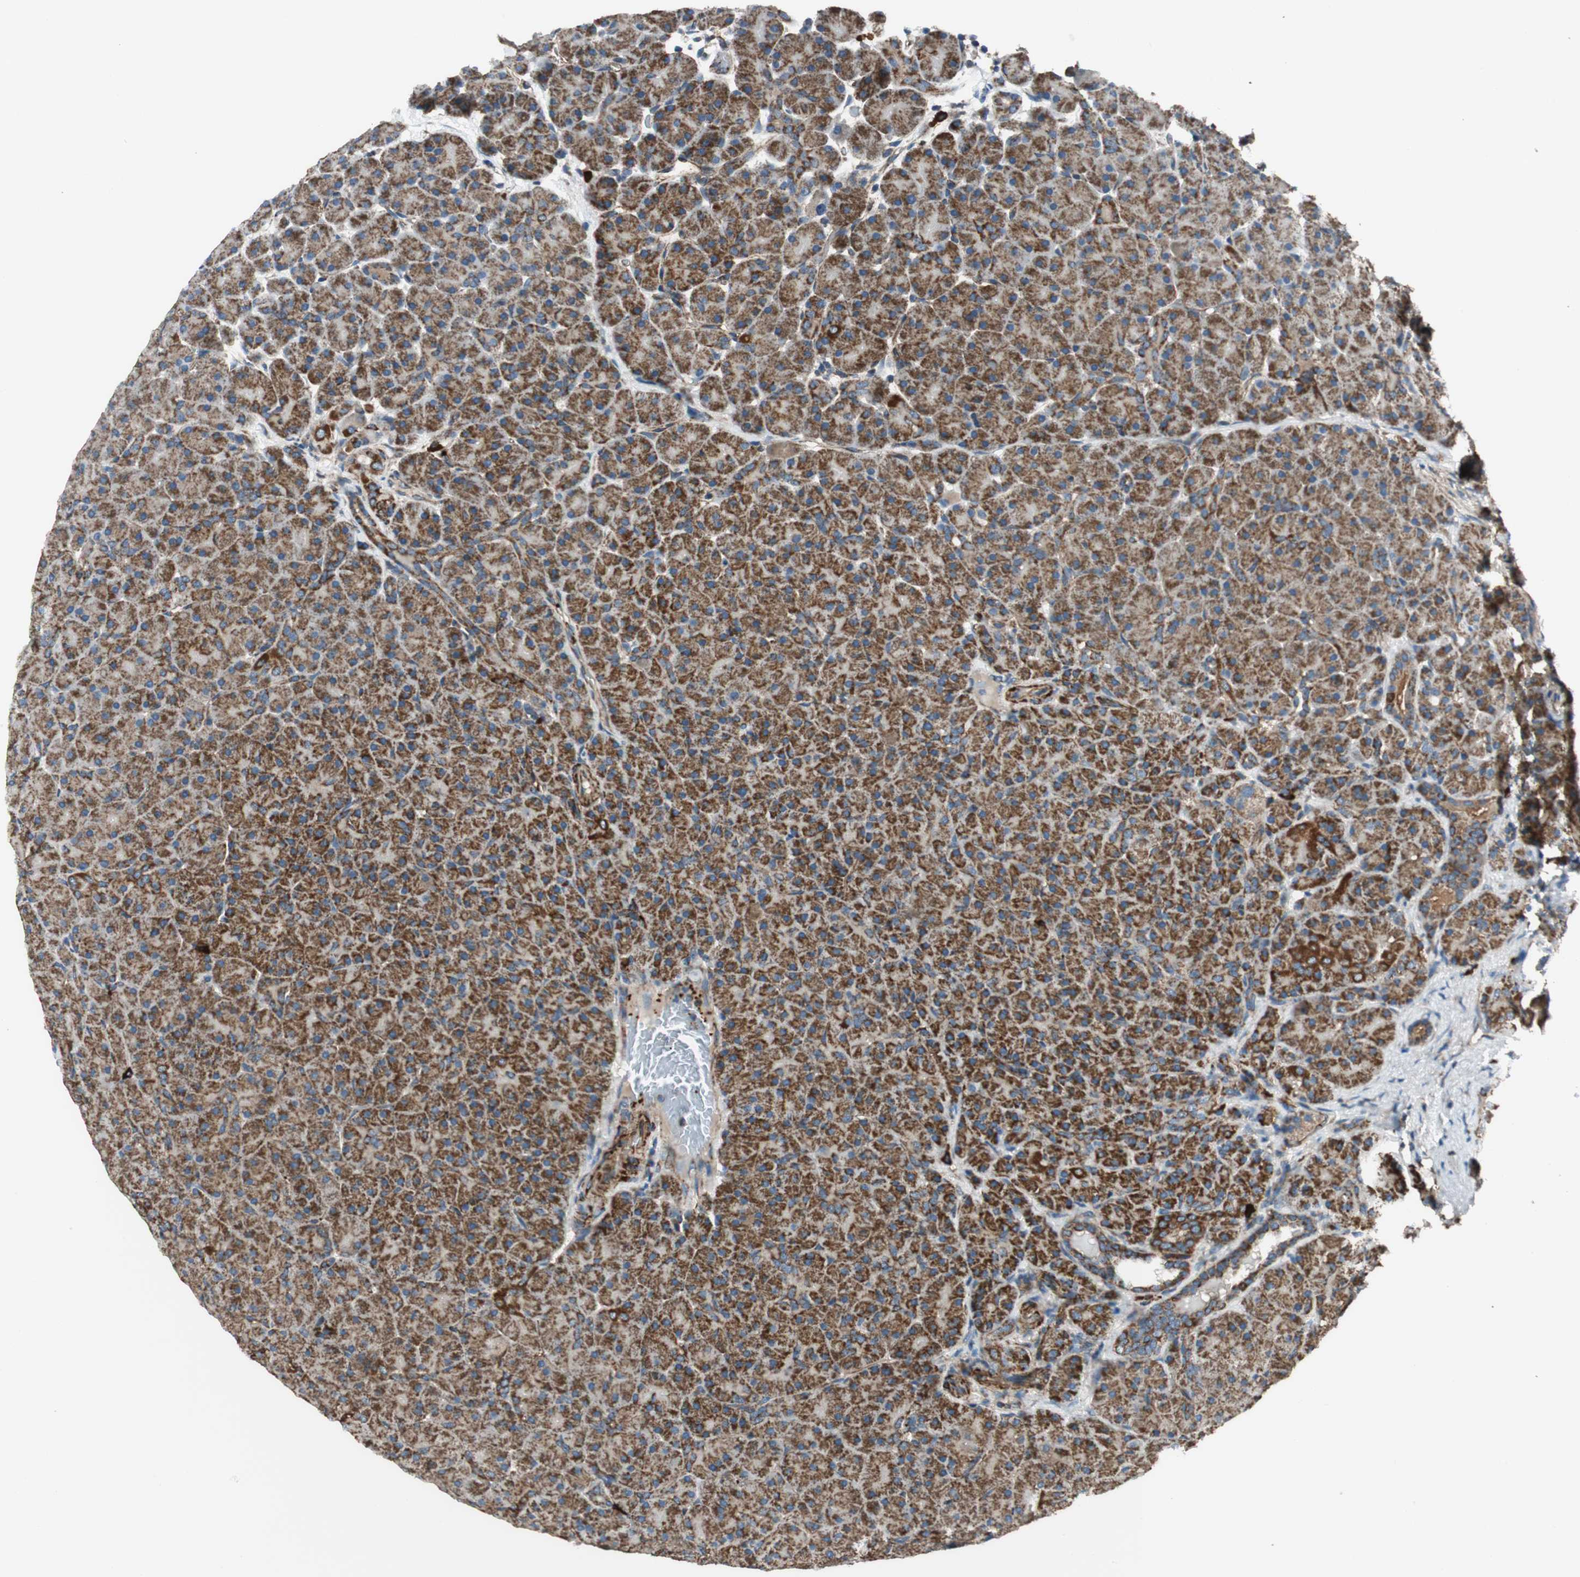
{"staining": {"intensity": "strong", "quantity": ">75%", "location": "cytoplasmic/membranous"}, "tissue": "pancreas", "cell_type": "Exocrine glandular cells", "image_type": "normal", "snomed": [{"axis": "morphology", "description": "Normal tissue, NOS"}, {"axis": "topography", "description": "Pancreas"}], "caption": "Protein expression analysis of unremarkable human pancreas reveals strong cytoplasmic/membranous staining in about >75% of exocrine glandular cells. The staining was performed using DAB (3,3'-diaminobenzidine), with brown indicating positive protein expression. Nuclei are stained blue with hematoxylin.", "gene": "AKAP1", "patient": {"sex": "male", "age": 66}}